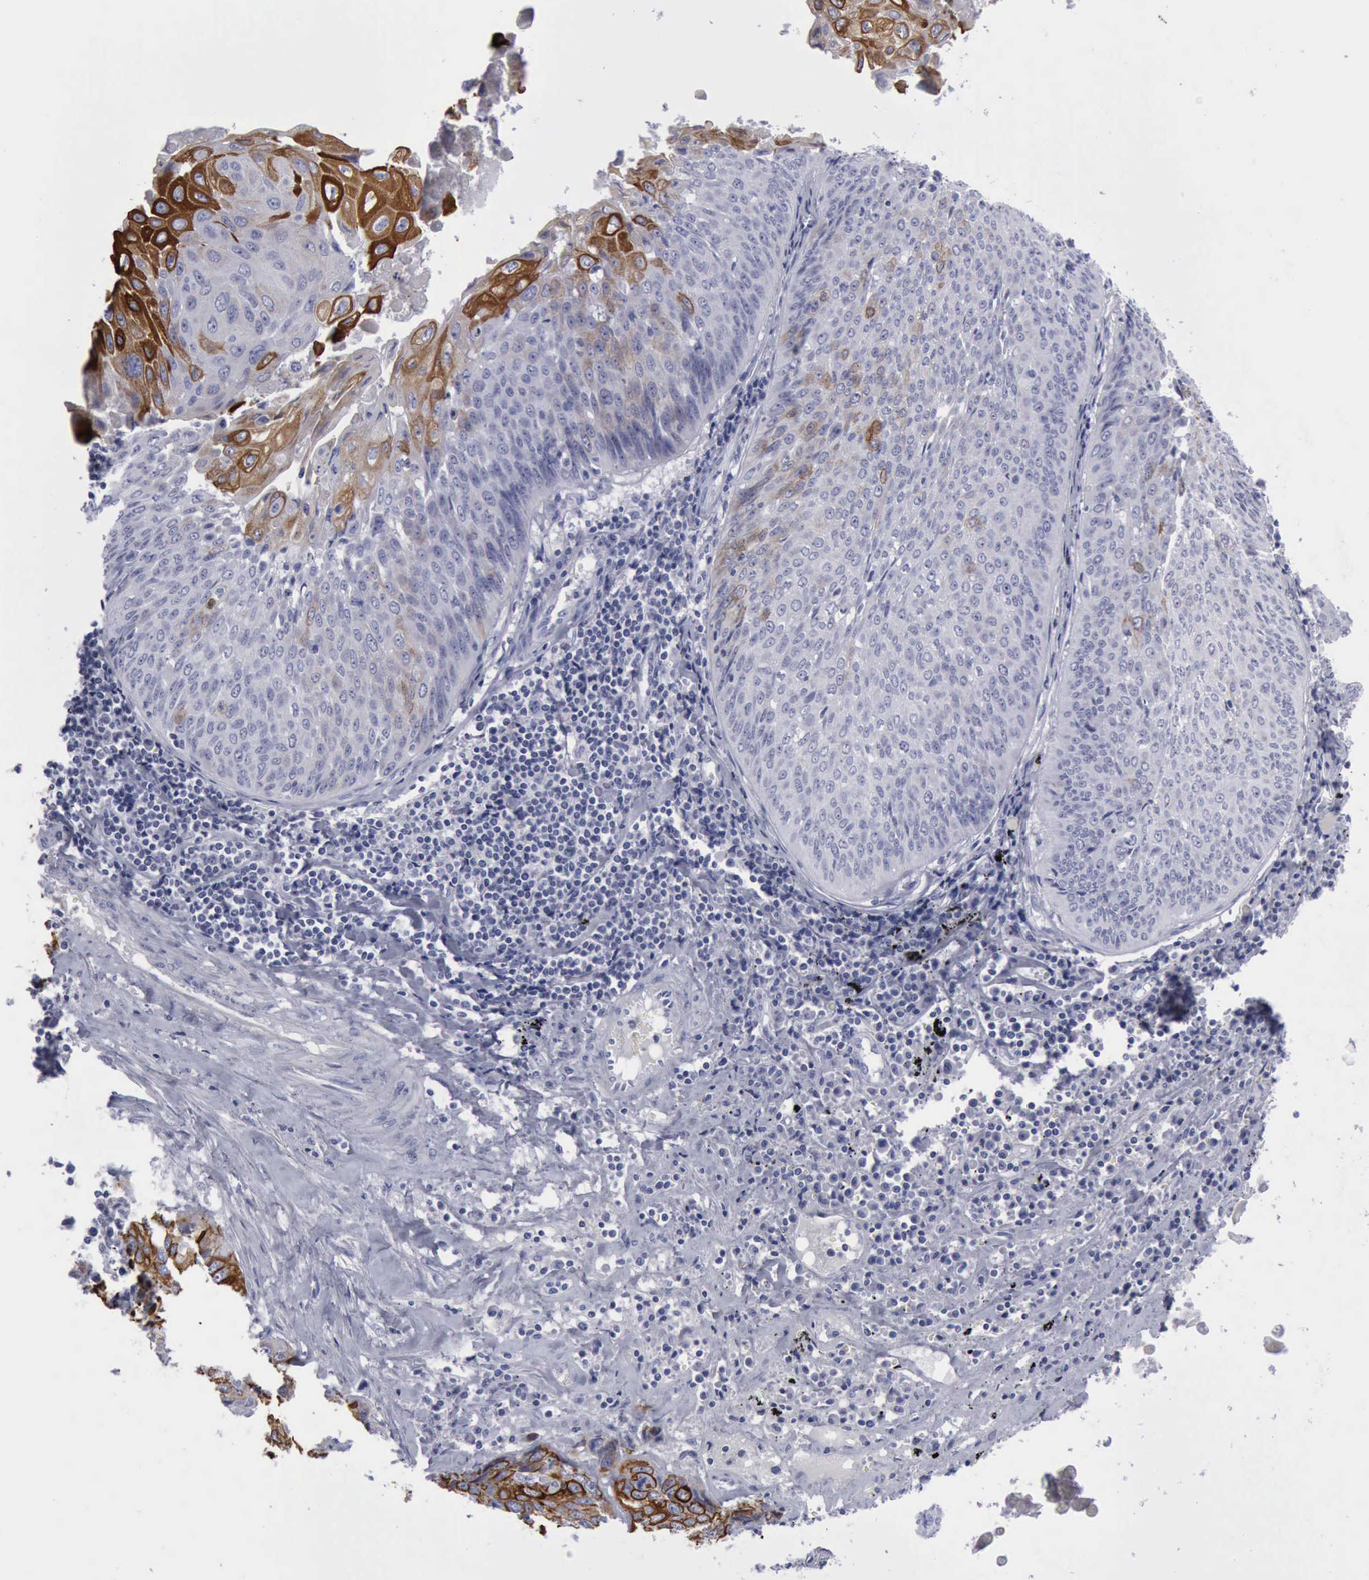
{"staining": {"intensity": "strong", "quantity": "25%-75%", "location": "cytoplasmic/membranous"}, "tissue": "lung cancer", "cell_type": "Tumor cells", "image_type": "cancer", "snomed": [{"axis": "morphology", "description": "Adenocarcinoma, NOS"}, {"axis": "topography", "description": "Lung"}], "caption": "A high-resolution micrograph shows IHC staining of adenocarcinoma (lung), which reveals strong cytoplasmic/membranous staining in about 25%-75% of tumor cells.", "gene": "KRT13", "patient": {"sex": "male", "age": 60}}